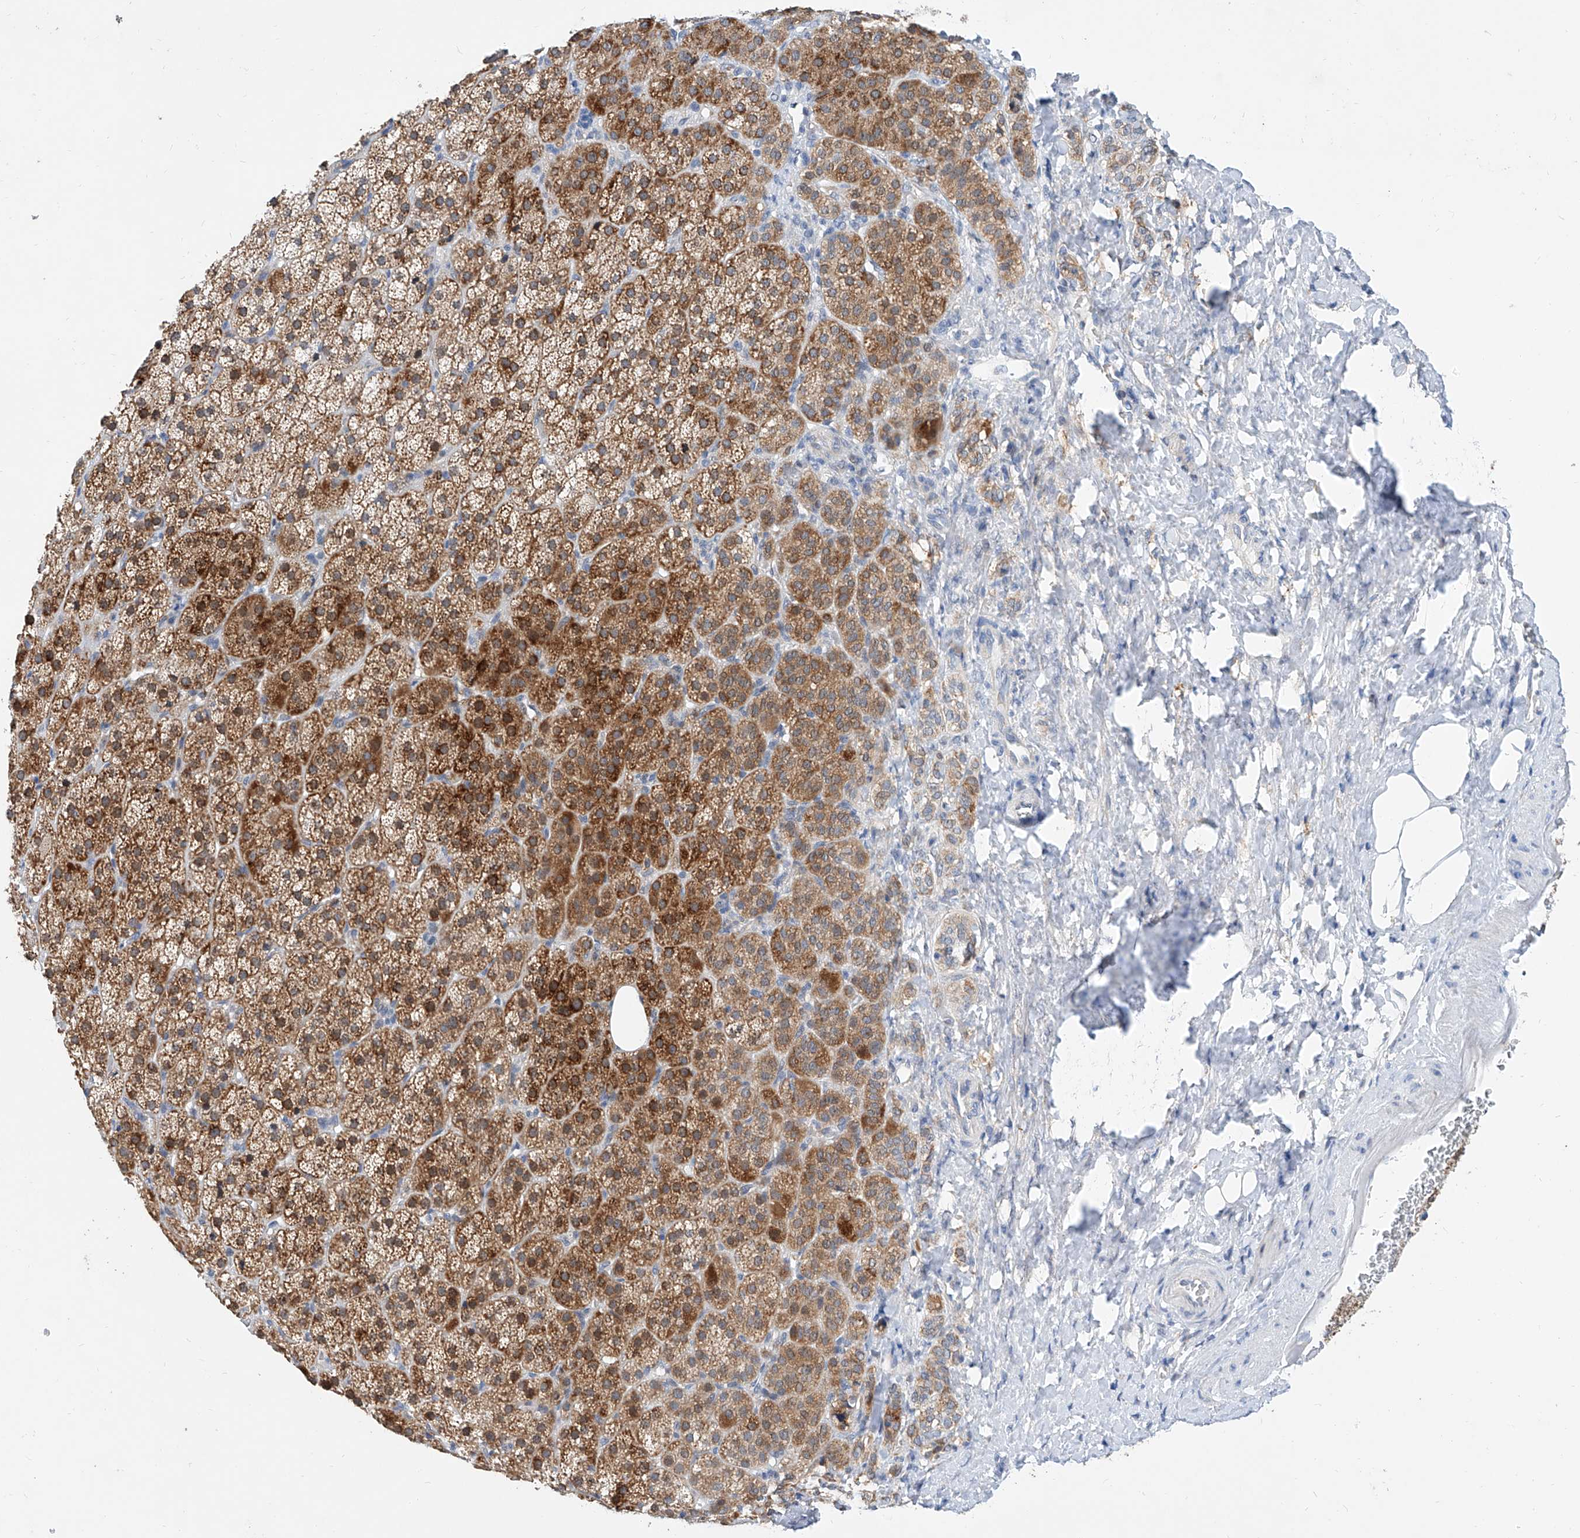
{"staining": {"intensity": "strong", "quantity": ">75%", "location": "cytoplasmic/membranous"}, "tissue": "adrenal gland", "cell_type": "Glandular cells", "image_type": "normal", "snomed": [{"axis": "morphology", "description": "Normal tissue, NOS"}, {"axis": "topography", "description": "Adrenal gland"}], "caption": "There is high levels of strong cytoplasmic/membranous positivity in glandular cells of unremarkable adrenal gland, as demonstrated by immunohistochemical staining (brown color).", "gene": "BPTF", "patient": {"sex": "female", "age": 57}}